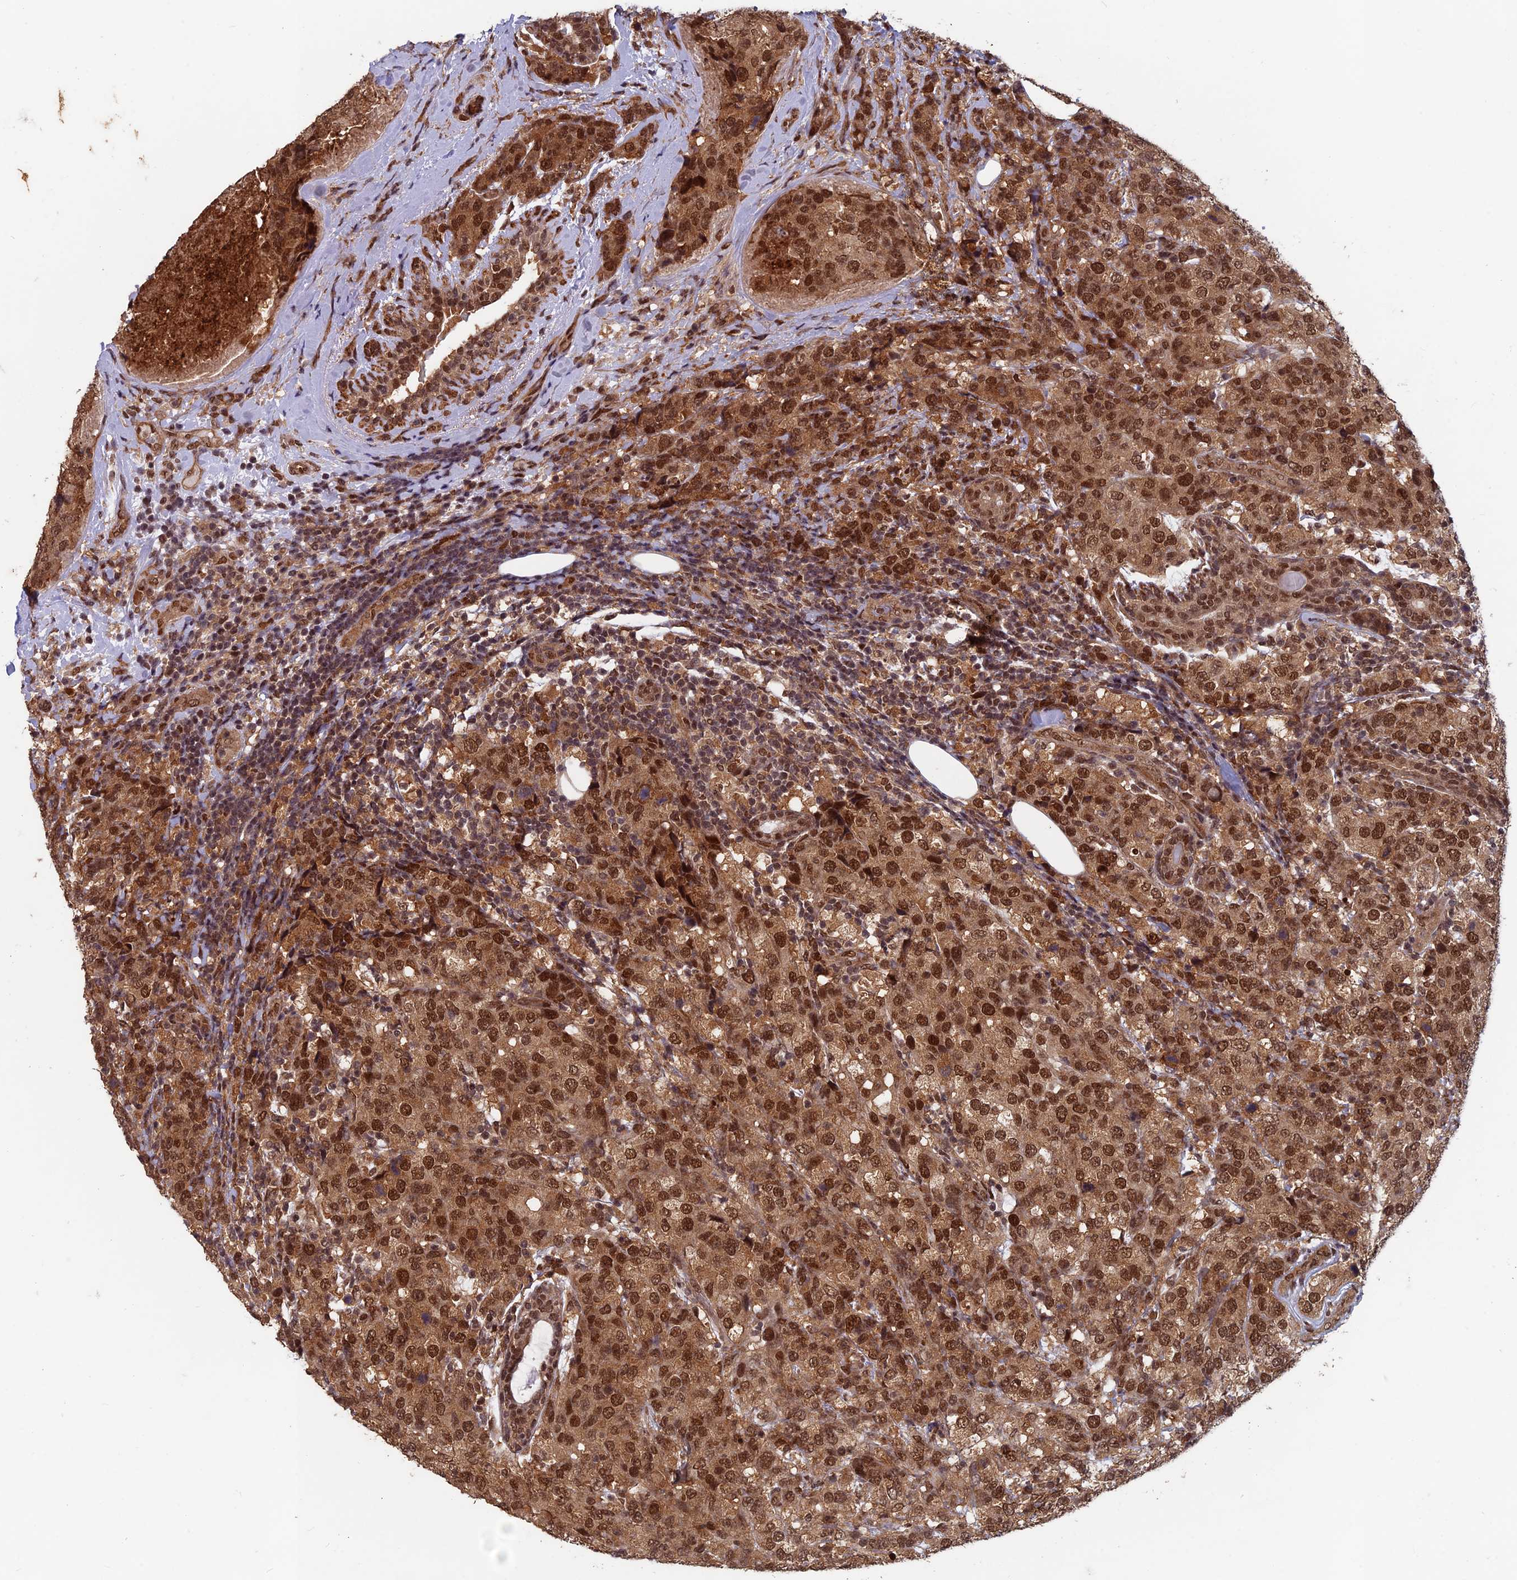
{"staining": {"intensity": "moderate", "quantity": ">75%", "location": "cytoplasmic/membranous,nuclear"}, "tissue": "breast cancer", "cell_type": "Tumor cells", "image_type": "cancer", "snomed": [{"axis": "morphology", "description": "Lobular carcinoma"}, {"axis": "topography", "description": "Breast"}], "caption": "Lobular carcinoma (breast) tissue displays moderate cytoplasmic/membranous and nuclear expression in about >75% of tumor cells, visualized by immunohistochemistry. Using DAB (brown) and hematoxylin (blue) stains, captured at high magnification using brightfield microscopy.", "gene": "FAM53C", "patient": {"sex": "female", "age": 59}}